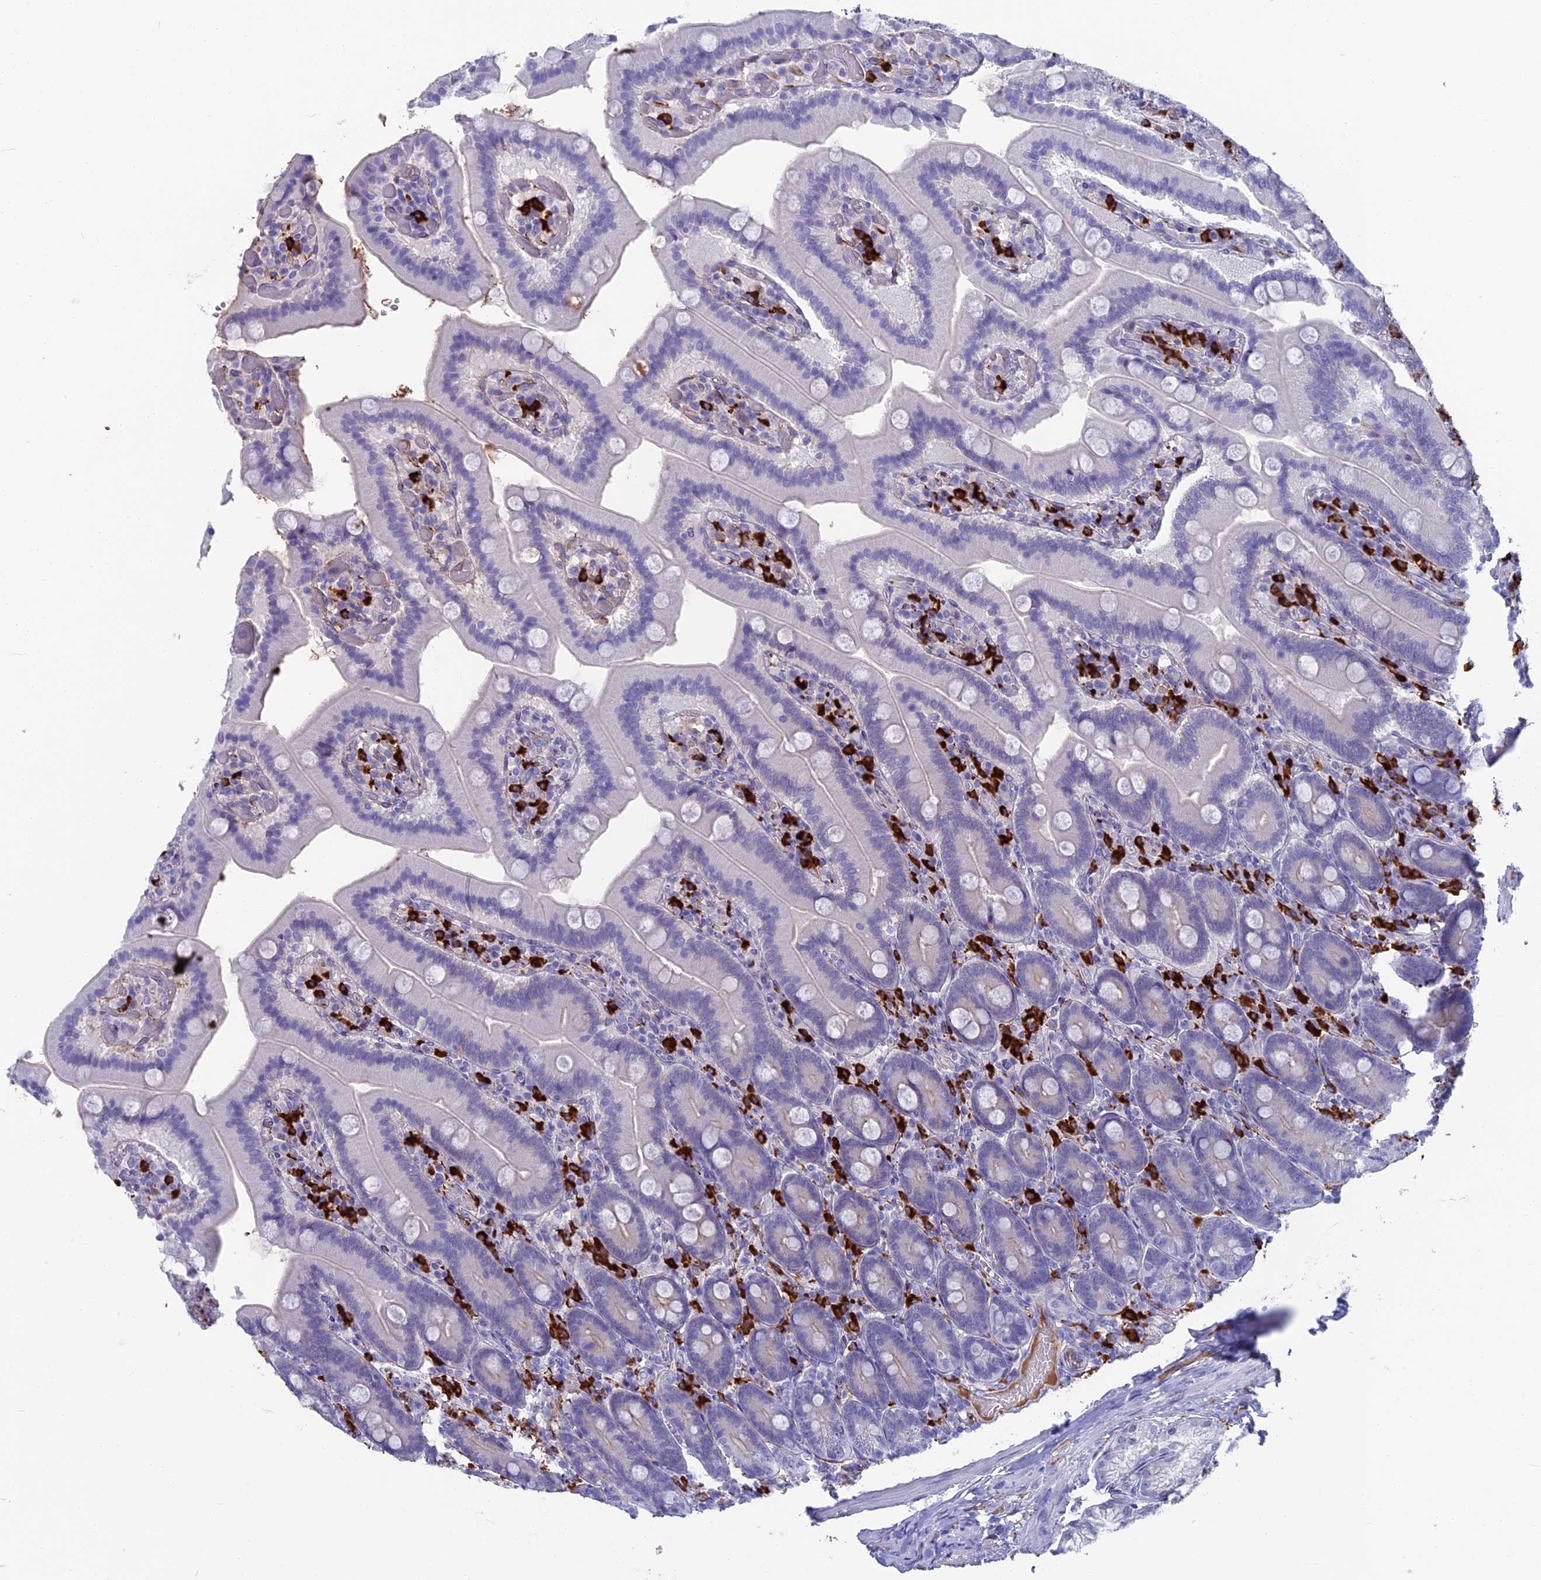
{"staining": {"intensity": "weak", "quantity": "<25%", "location": "cytoplasmic/membranous"}, "tissue": "duodenum", "cell_type": "Glandular cells", "image_type": "normal", "snomed": [{"axis": "morphology", "description": "Normal tissue, NOS"}, {"axis": "topography", "description": "Duodenum"}], "caption": "A high-resolution histopathology image shows immunohistochemistry (IHC) staining of unremarkable duodenum, which reveals no significant expression in glandular cells. (Brightfield microscopy of DAB (3,3'-diaminobenzidine) IHC at high magnification).", "gene": "SNAP91", "patient": {"sex": "female", "age": 62}}